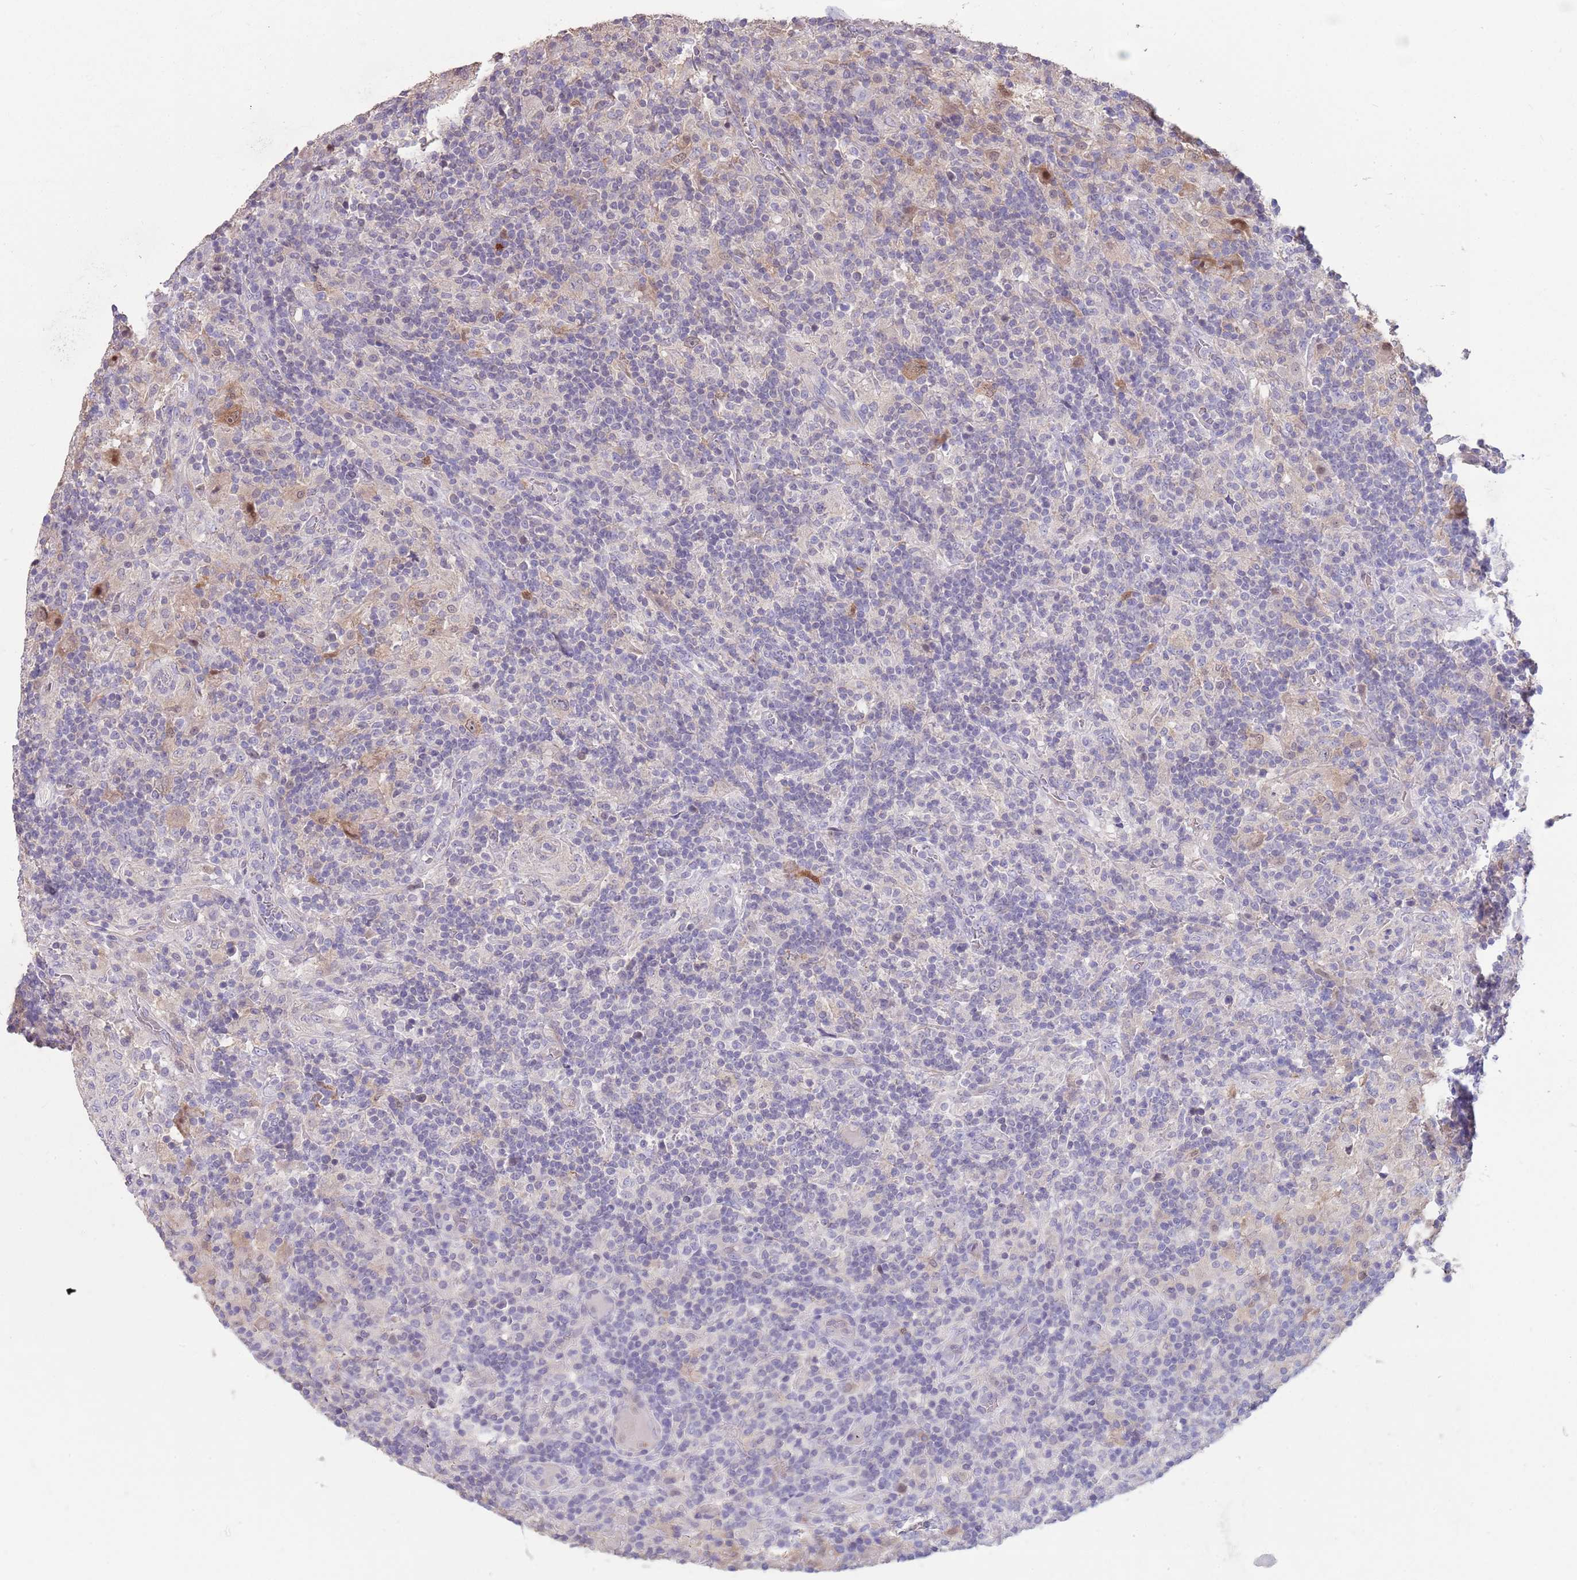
{"staining": {"intensity": "negative", "quantity": "none", "location": "none"}, "tissue": "lymphoma", "cell_type": "Tumor cells", "image_type": "cancer", "snomed": [{"axis": "morphology", "description": "Hodgkin's disease, NOS"}, {"axis": "topography", "description": "Lymph node"}], "caption": "Immunohistochemistry of Hodgkin's disease demonstrates no expression in tumor cells. (Brightfield microscopy of DAB immunohistochemistry at high magnification).", "gene": "ZNF14", "patient": {"sex": "male", "age": 70}}